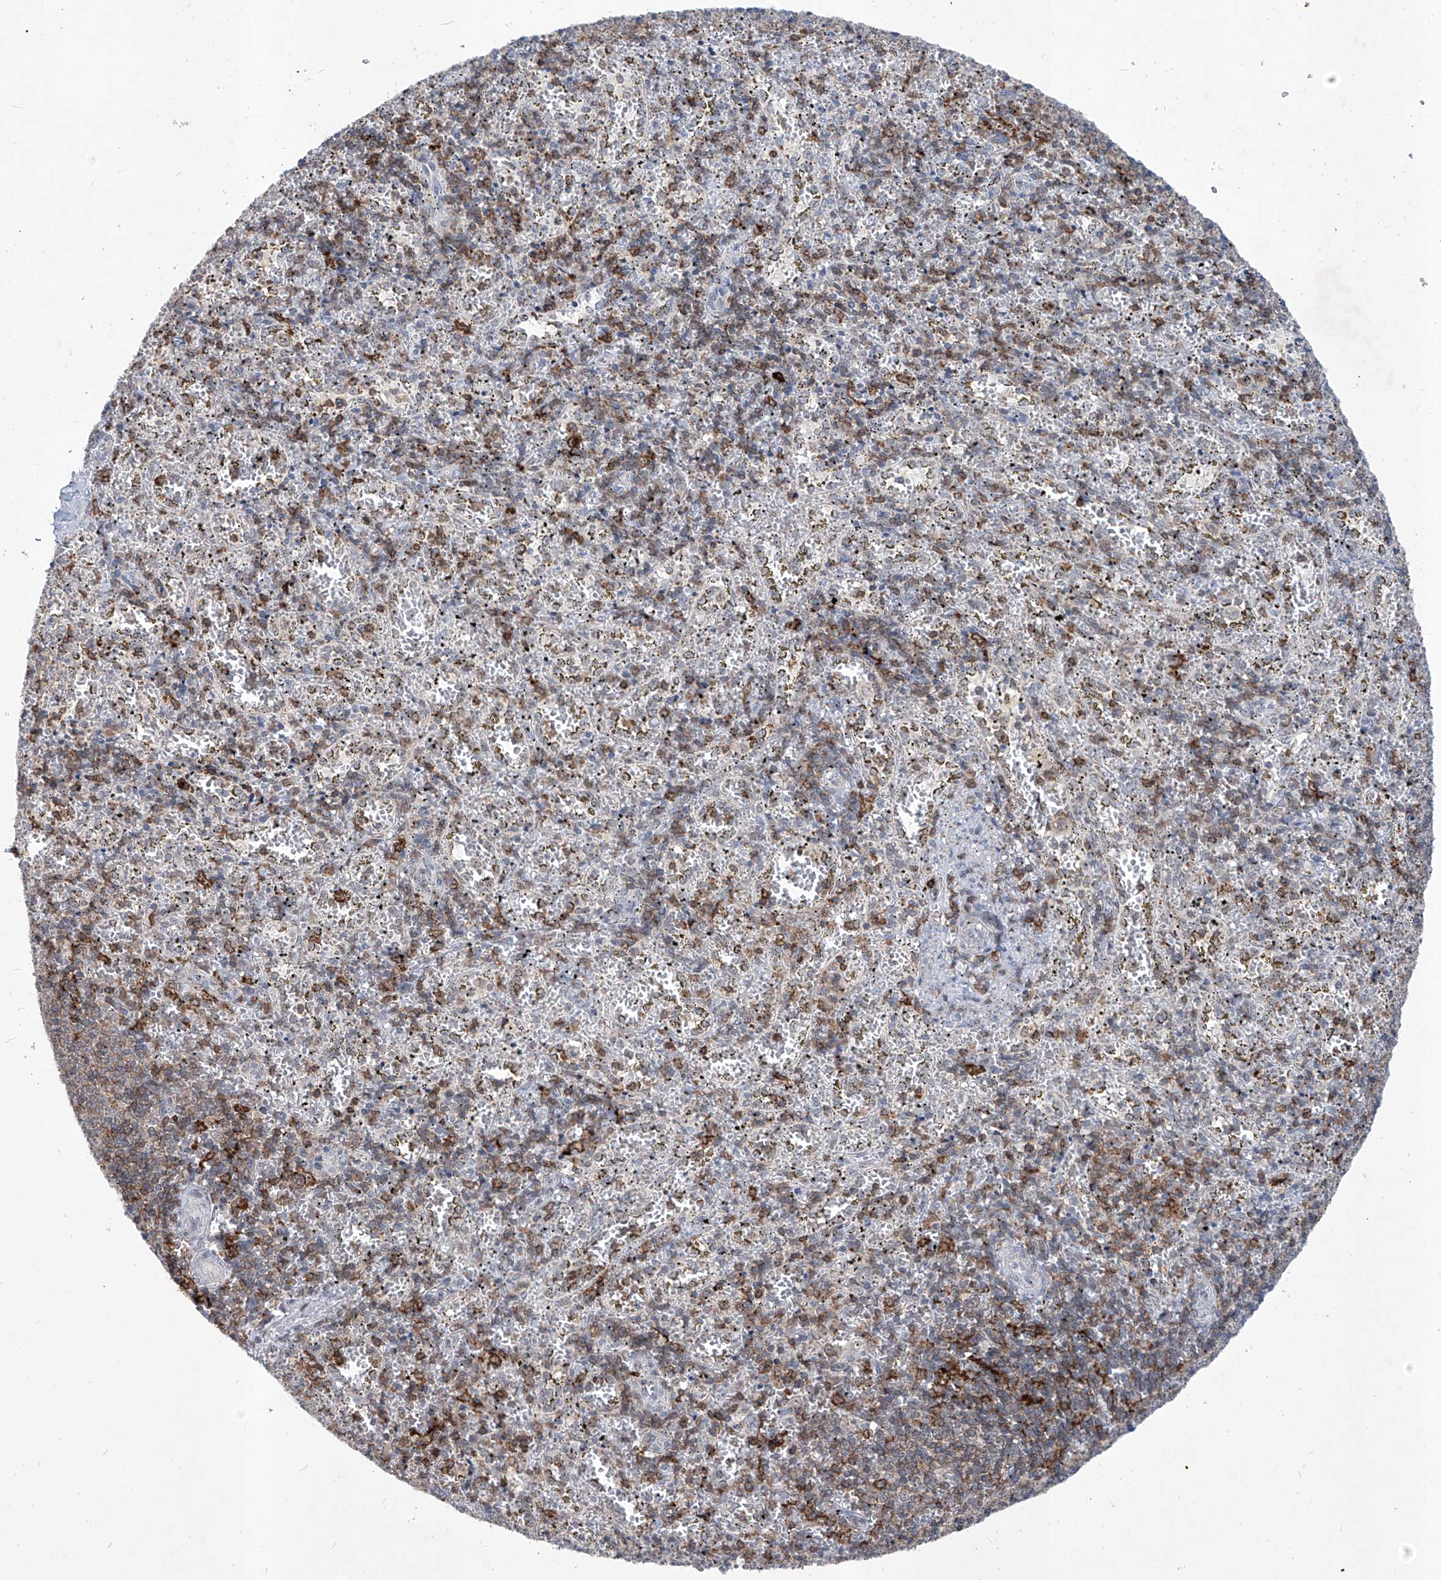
{"staining": {"intensity": "strong", "quantity": "25%-75%", "location": "cytoplasmic/membranous"}, "tissue": "spleen", "cell_type": "Cells in red pulp", "image_type": "normal", "snomed": [{"axis": "morphology", "description": "Normal tissue, NOS"}, {"axis": "topography", "description": "Spleen"}], "caption": "Immunohistochemistry histopathology image of normal spleen stained for a protein (brown), which demonstrates high levels of strong cytoplasmic/membranous staining in about 25%-75% of cells in red pulp.", "gene": "ZBTB48", "patient": {"sex": "male", "age": 11}}